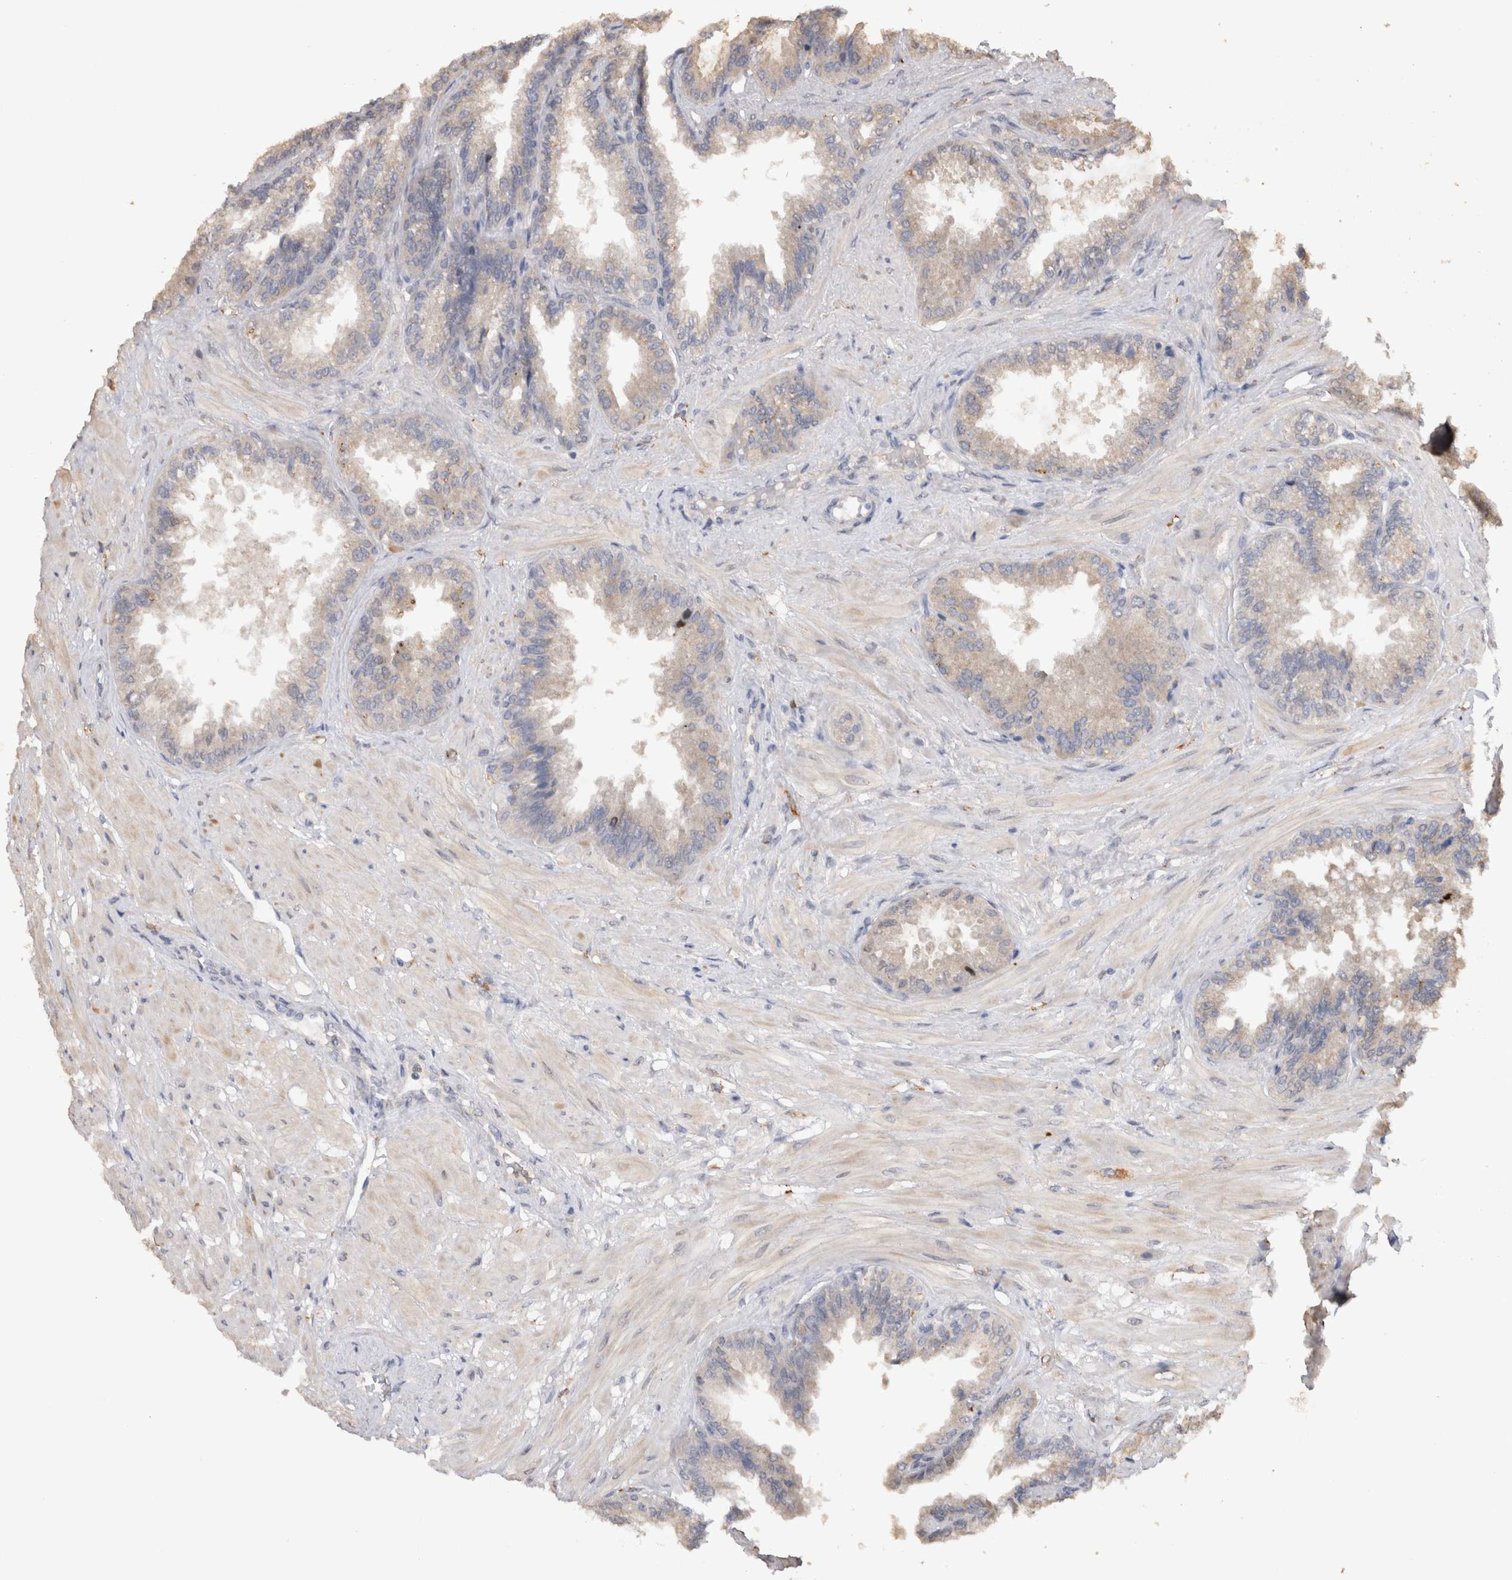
{"staining": {"intensity": "weak", "quantity": "25%-75%", "location": "cytoplasmic/membranous"}, "tissue": "seminal vesicle", "cell_type": "Glandular cells", "image_type": "normal", "snomed": [{"axis": "morphology", "description": "Normal tissue, NOS"}, {"axis": "topography", "description": "Seminal veicle"}], "caption": "Protein expression analysis of unremarkable seminal vesicle exhibits weak cytoplasmic/membranous expression in about 25%-75% of glandular cells. Nuclei are stained in blue.", "gene": "VSIG4", "patient": {"sex": "male", "age": 46}}